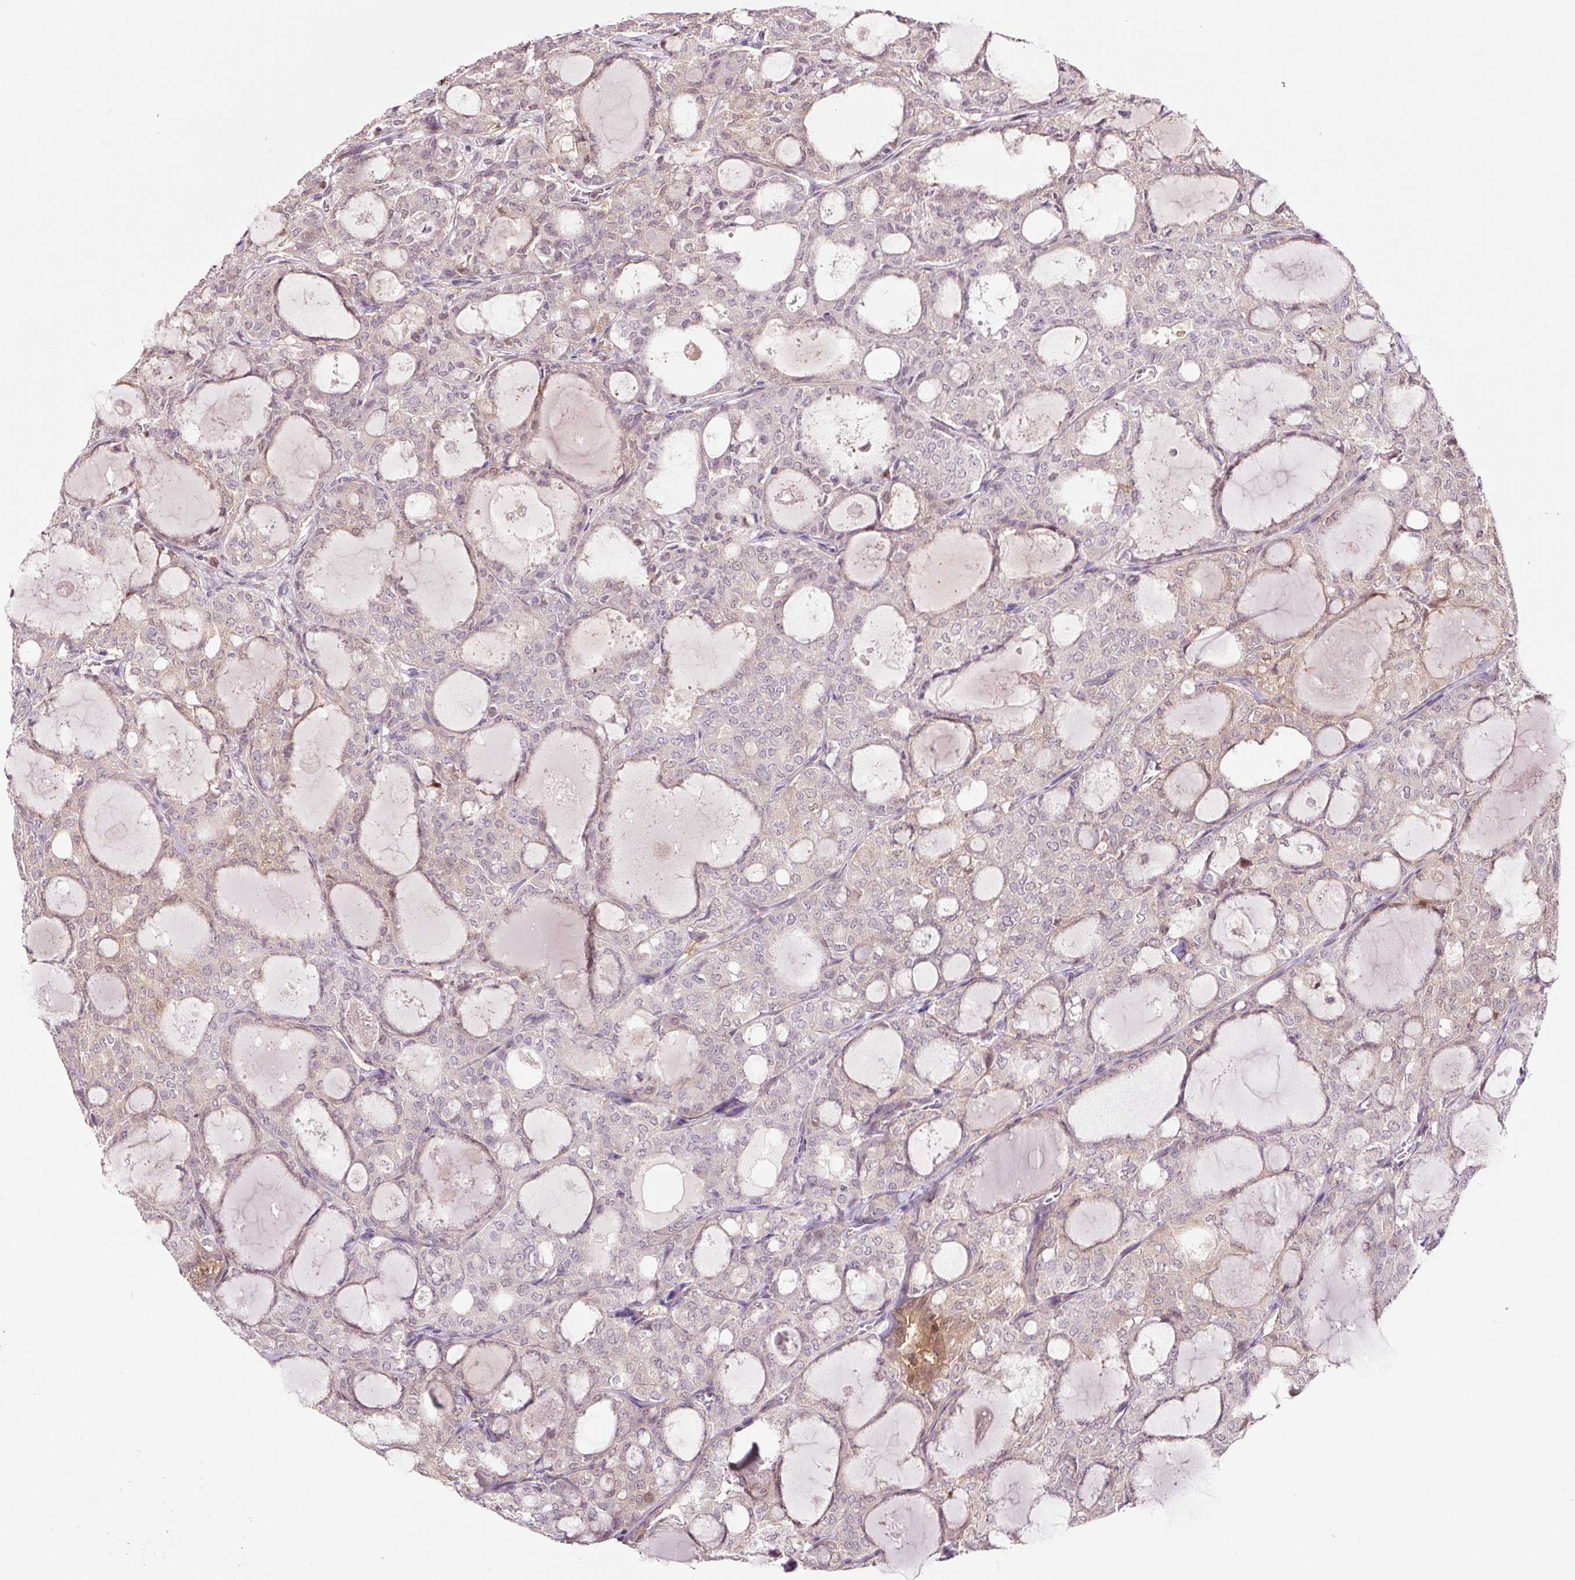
{"staining": {"intensity": "moderate", "quantity": "<25%", "location": "nuclear"}, "tissue": "thyroid cancer", "cell_type": "Tumor cells", "image_type": "cancer", "snomed": [{"axis": "morphology", "description": "Follicular adenoma carcinoma, NOS"}, {"axis": "topography", "description": "Thyroid gland"}], "caption": "There is low levels of moderate nuclear staining in tumor cells of thyroid follicular adenoma carcinoma, as demonstrated by immunohistochemical staining (brown color).", "gene": "FBXL14", "patient": {"sex": "male", "age": 75}}